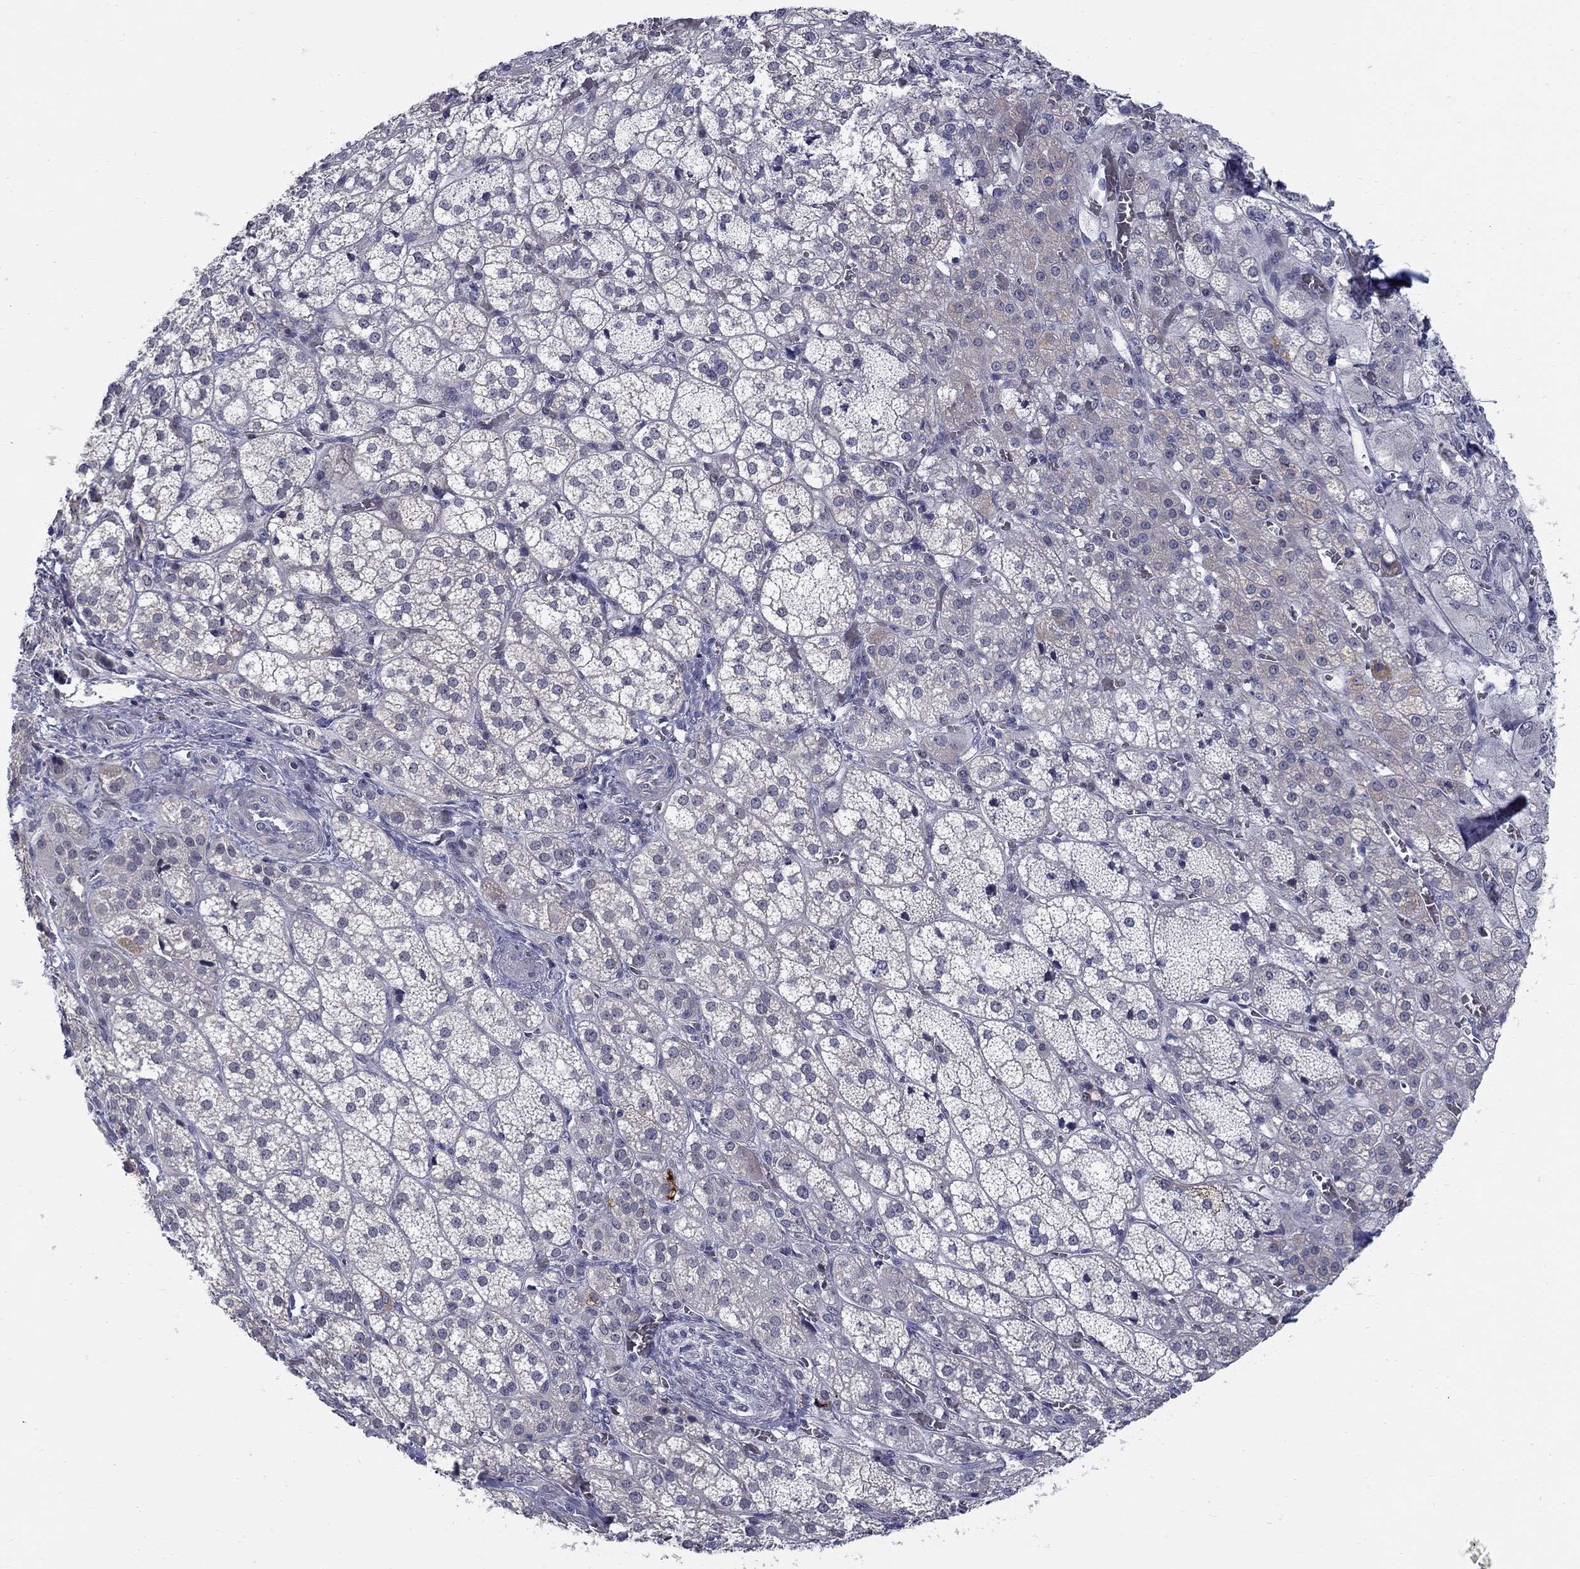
{"staining": {"intensity": "negative", "quantity": "none", "location": "none"}, "tissue": "adrenal gland", "cell_type": "Glandular cells", "image_type": "normal", "snomed": [{"axis": "morphology", "description": "Normal tissue, NOS"}, {"axis": "topography", "description": "Adrenal gland"}], "caption": "The immunohistochemistry micrograph has no significant staining in glandular cells of adrenal gland.", "gene": "ABCA4", "patient": {"sex": "female", "age": 60}}